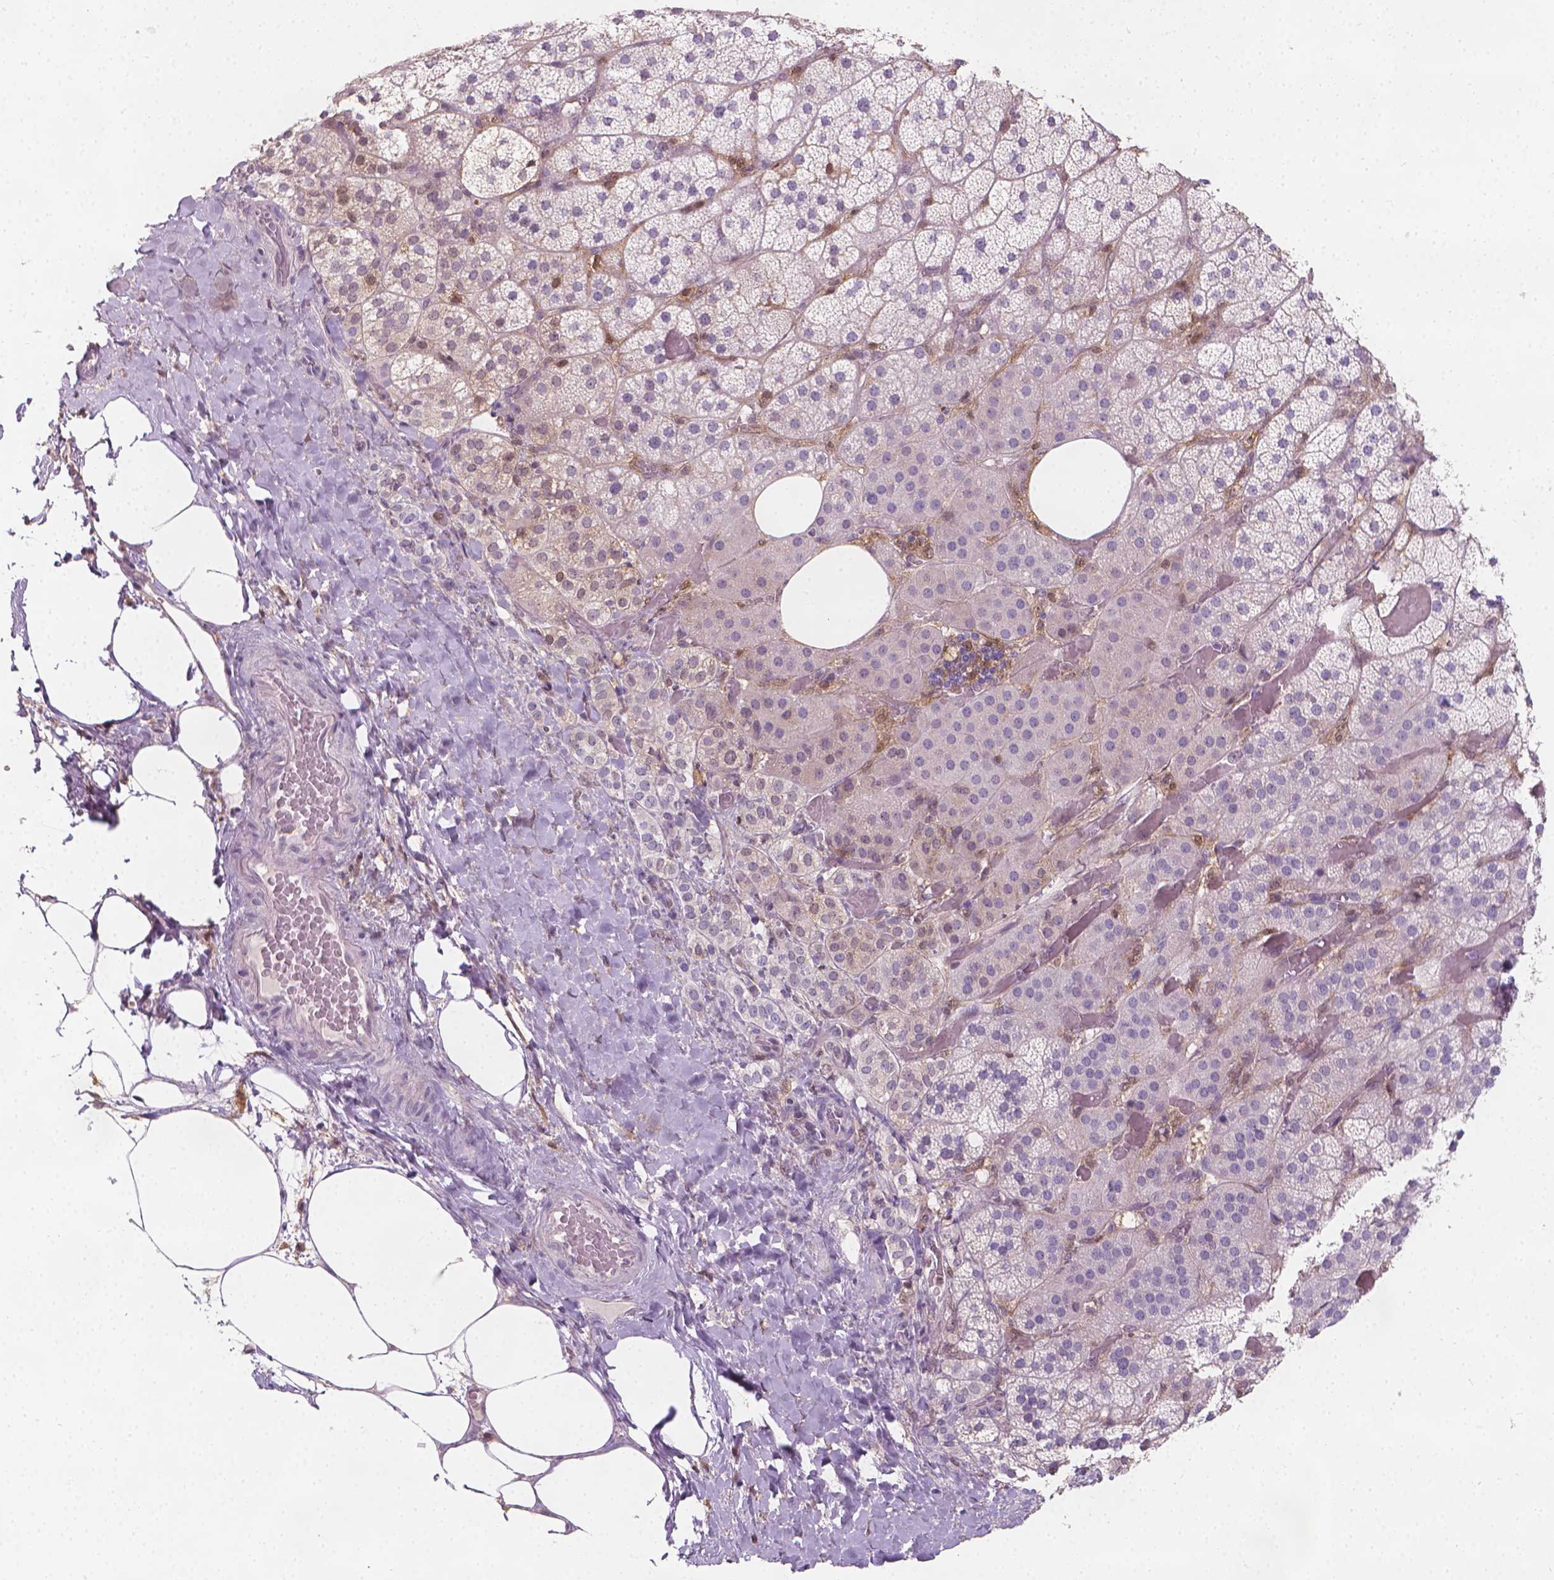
{"staining": {"intensity": "moderate", "quantity": "<25%", "location": "cytoplasmic/membranous,nuclear"}, "tissue": "adrenal gland", "cell_type": "Glandular cells", "image_type": "normal", "snomed": [{"axis": "morphology", "description": "Normal tissue, NOS"}, {"axis": "topography", "description": "Adrenal gland"}], "caption": "Brown immunohistochemical staining in normal adrenal gland demonstrates moderate cytoplasmic/membranous,nuclear staining in approximately <25% of glandular cells. (Brightfield microscopy of DAB IHC at high magnification).", "gene": "TNFAIP2", "patient": {"sex": "male", "age": 57}}